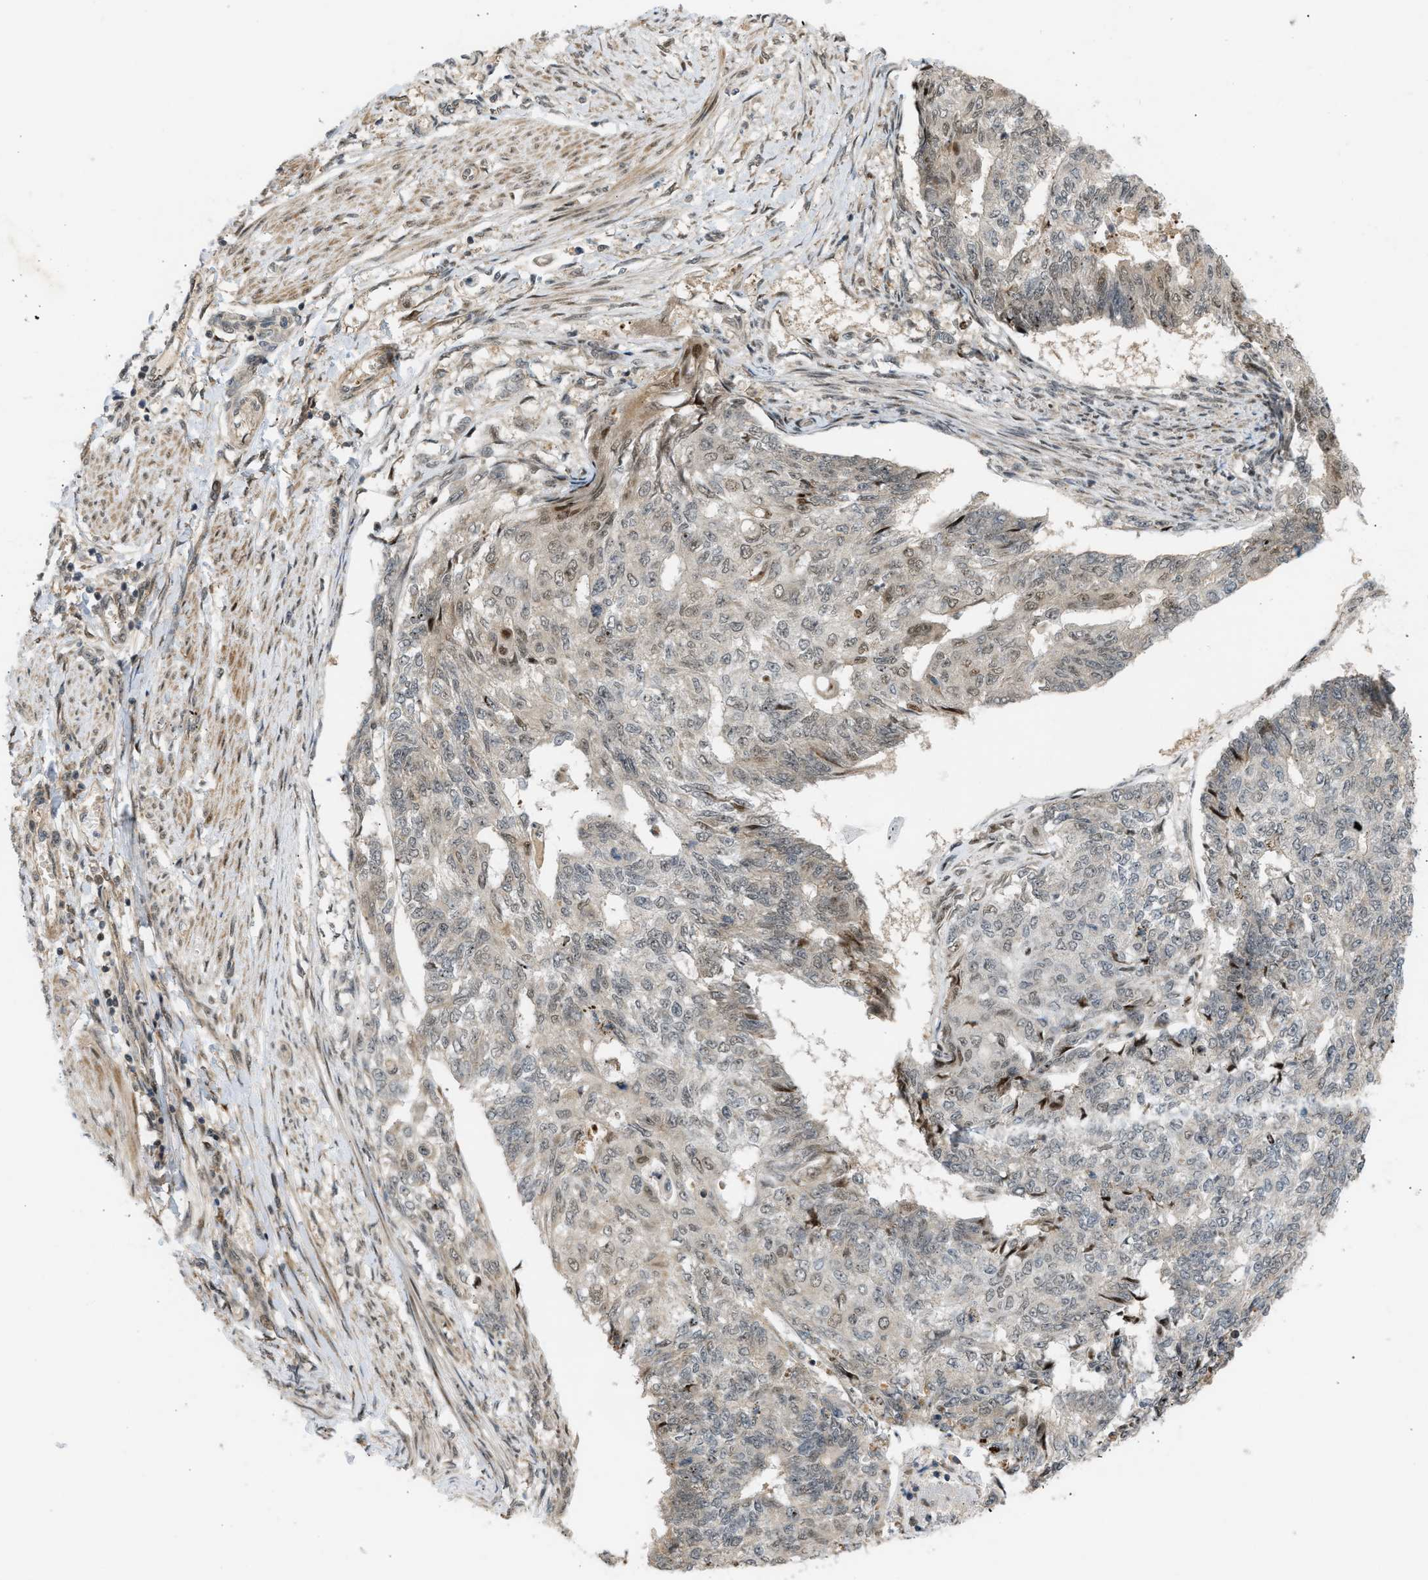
{"staining": {"intensity": "weak", "quantity": "<25%", "location": "nuclear"}, "tissue": "endometrial cancer", "cell_type": "Tumor cells", "image_type": "cancer", "snomed": [{"axis": "morphology", "description": "Adenocarcinoma, NOS"}, {"axis": "topography", "description": "Endometrium"}], "caption": "IHC micrograph of neoplastic tissue: endometrial adenocarcinoma stained with DAB reveals no significant protein staining in tumor cells.", "gene": "BAG1", "patient": {"sex": "female", "age": 32}}